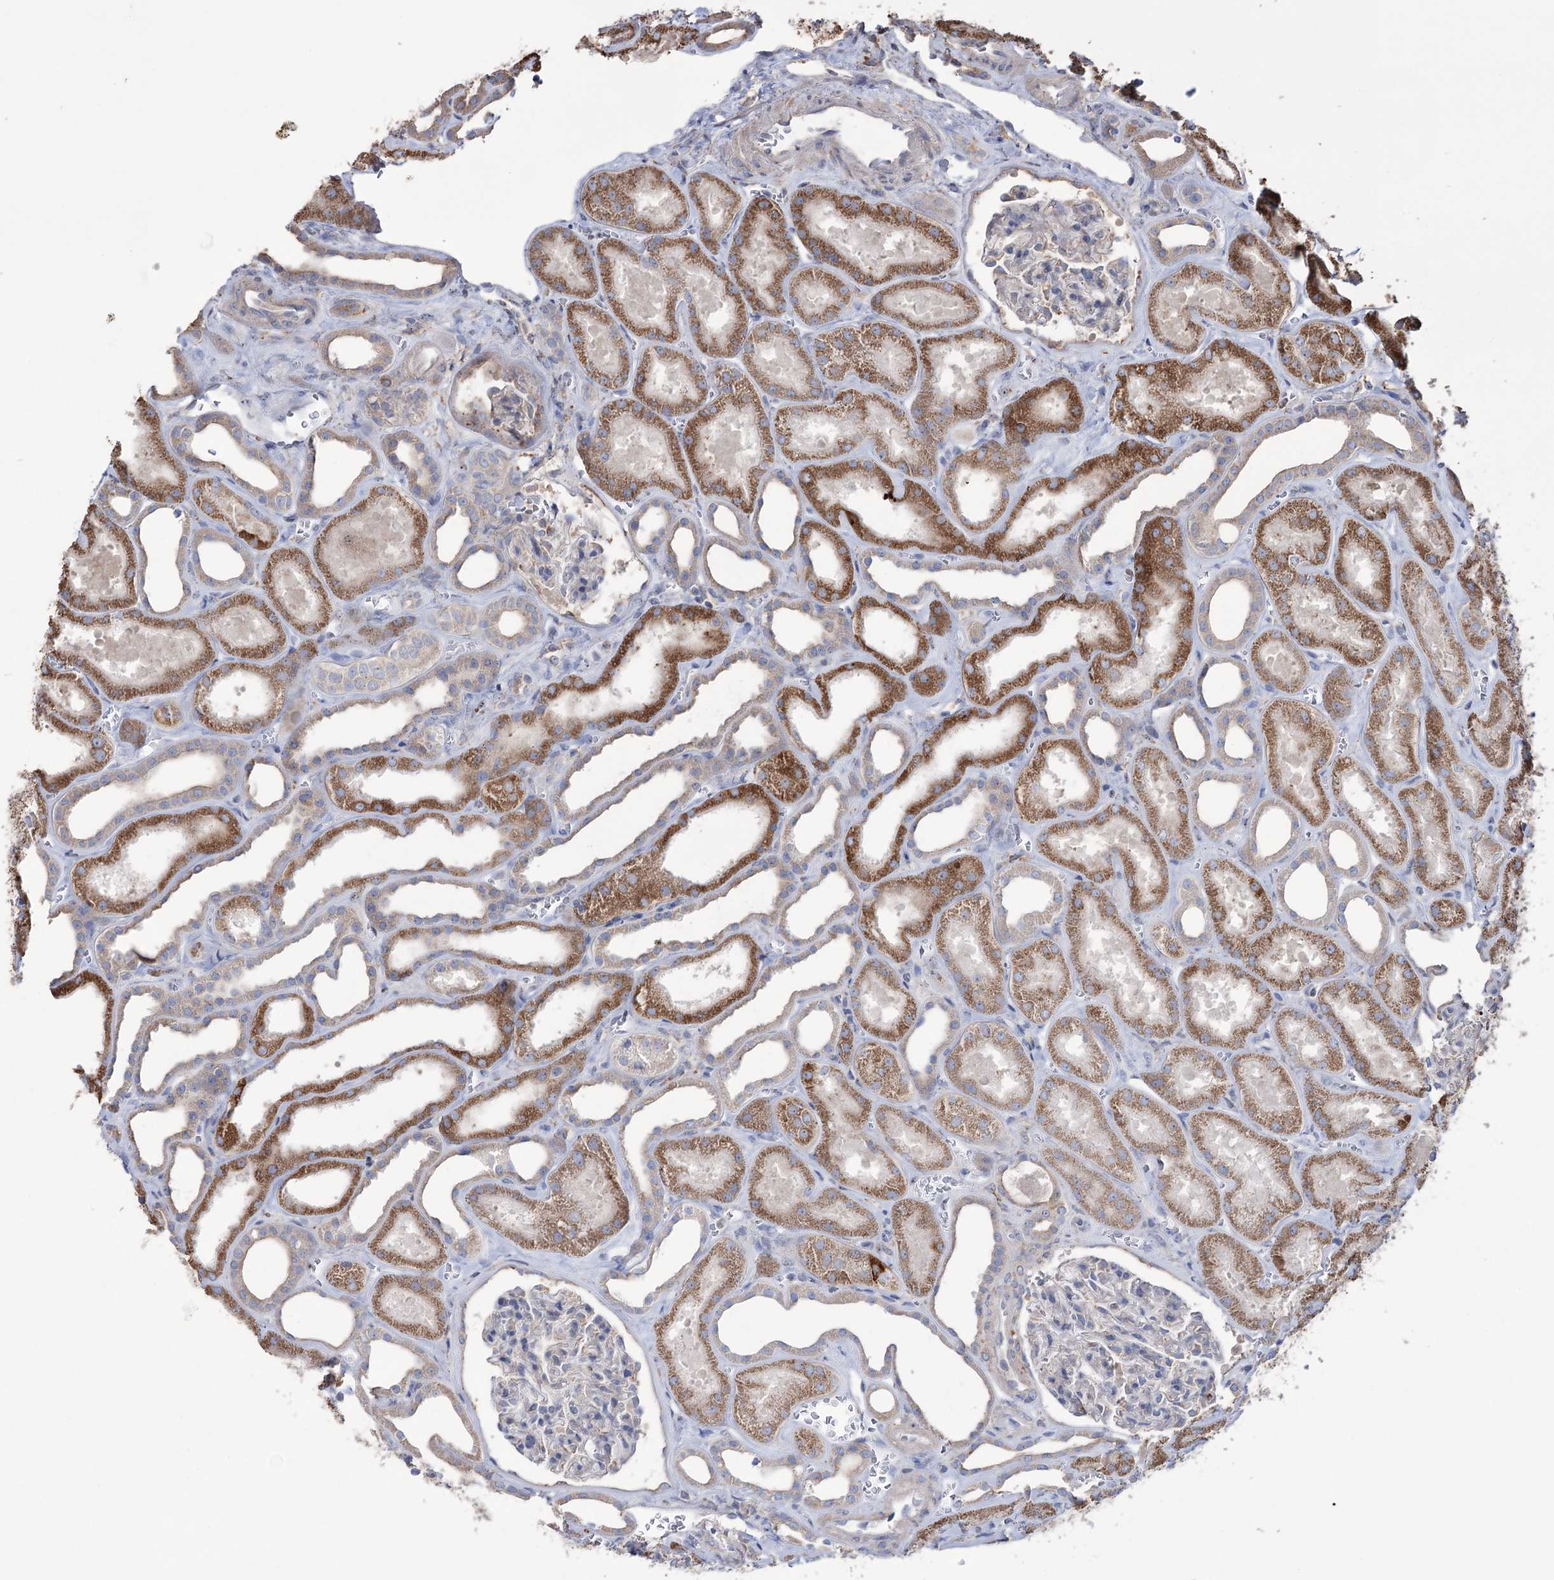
{"staining": {"intensity": "weak", "quantity": "<25%", "location": "cytoplasmic/membranous"}, "tissue": "kidney", "cell_type": "Cells in glomeruli", "image_type": "normal", "snomed": [{"axis": "morphology", "description": "Normal tissue, NOS"}, {"axis": "morphology", "description": "Adenocarcinoma, NOS"}, {"axis": "topography", "description": "Kidney"}], "caption": "The histopathology image exhibits no staining of cells in glomeruli in benign kidney.", "gene": "TRIM71", "patient": {"sex": "female", "age": 68}}